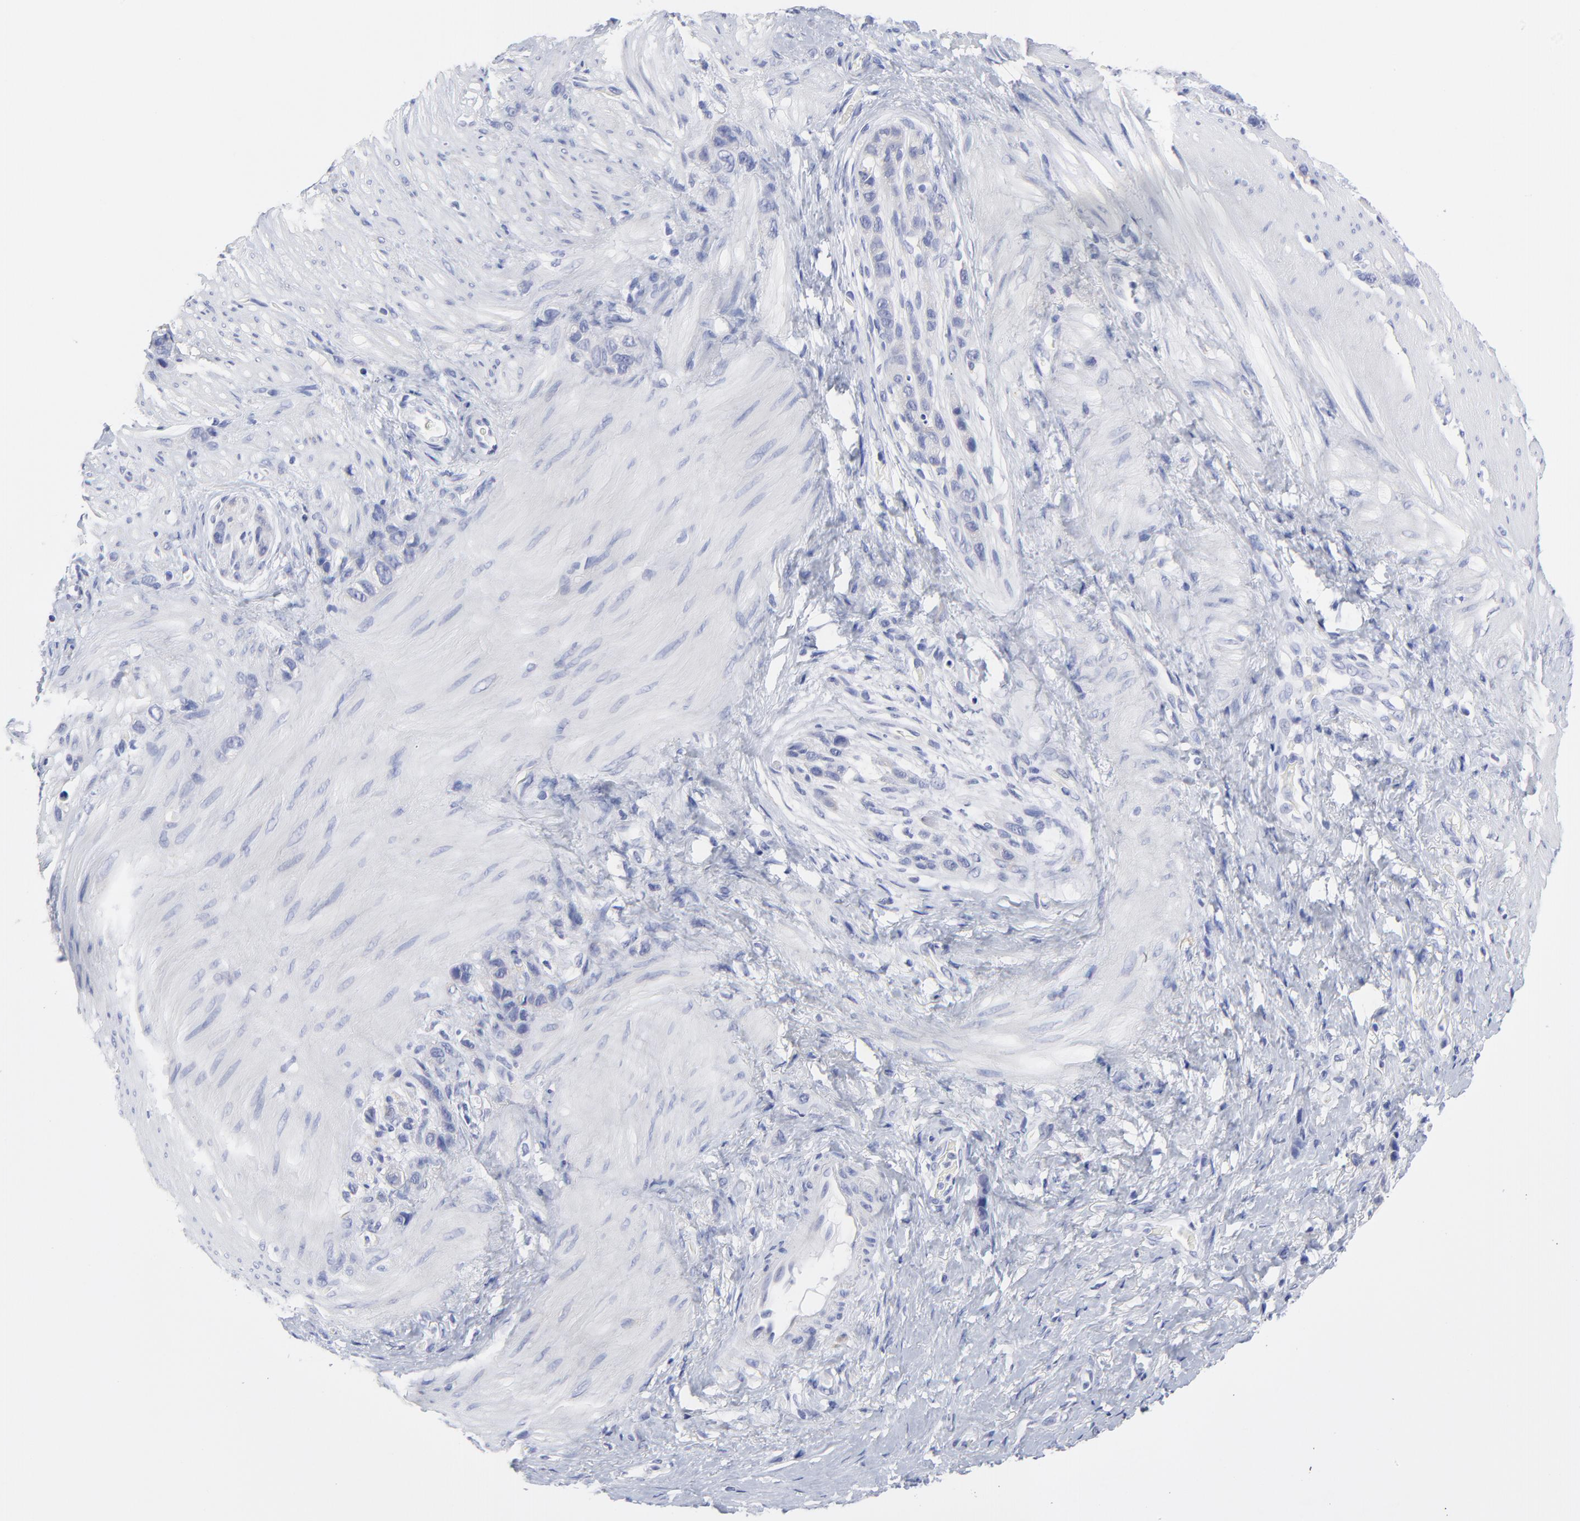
{"staining": {"intensity": "negative", "quantity": "none", "location": "none"}, "tissue": "stomach cancer", "cell_type": "Tumor cells", "image_type": "cancer", "snomed": [{"axis": "morphology", "description": "Normal tissue, NOS"}, {"axis": "morphology", "description": "Adenocarcinoma, NOS"}, {"axis": "morphology", "description": "Adenocarcinoma, High grade"}, {"axis": "topography", "description": "Stomach, upper"}, {"axis": "topography", "description": "Stomach"}], "caption": "An image of human stomach adenocarcinoma (high-grade) is negative for staining in tumor cells.", "gene": "DUSP9", "patient": {"sex": "female", "age": 65}}